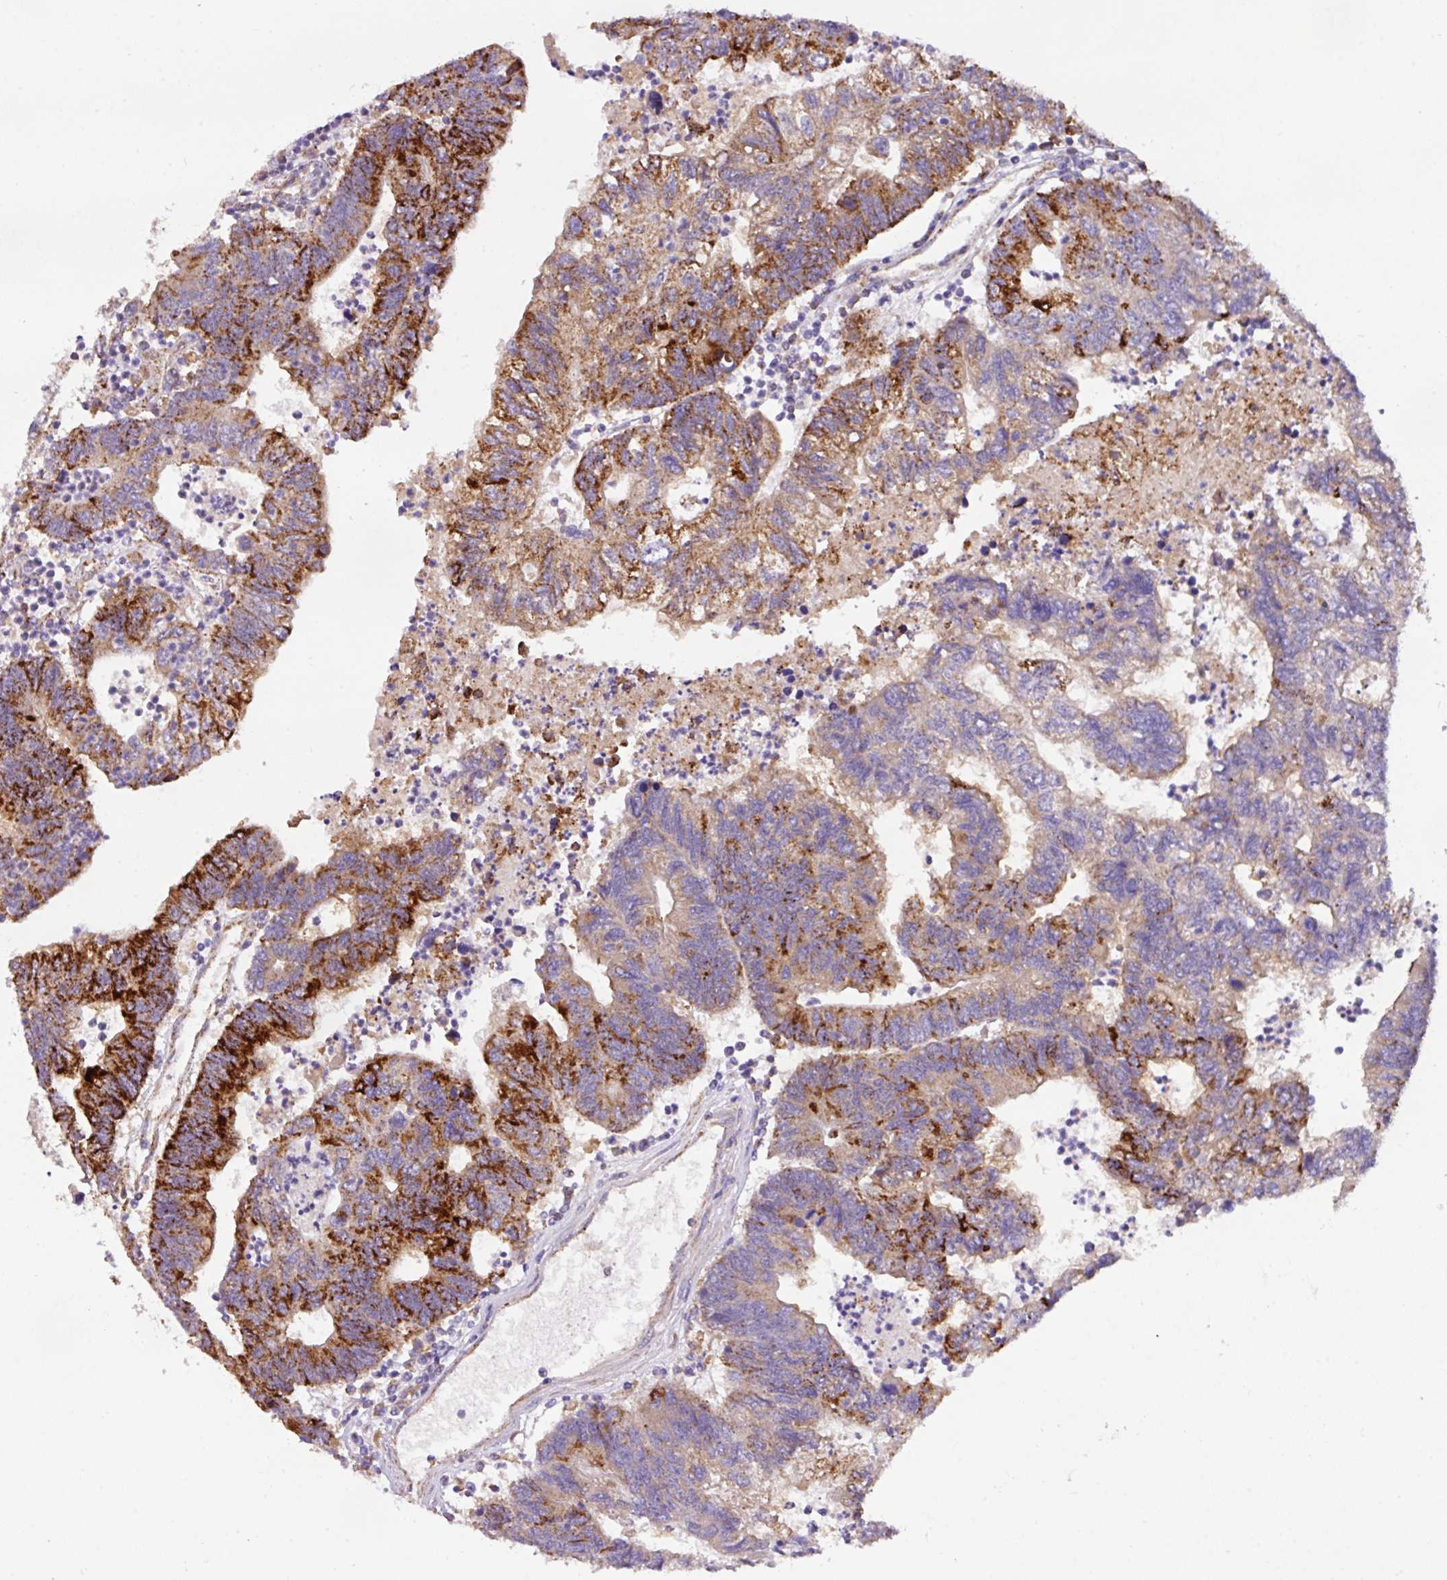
{"staining": {"intensity": "strong", "quantity": "25%-75%", "location": "cytoplasmic/membranous"}, "tissue": "colorectal cancer", "cell_type": "Tumor cells", "image_type": "cancer", "snomed": [{"axis": "morphology", "description": "Adenocarcinoma, NOS"}, {"axis": "topography", "description": "Colon"}], "caption": "The immunohistochemical stain shows strong cytoplasmic/membranous positivity in tumor cells of adenocarcinoma (colorectal) tissue. The staining was performed using DAB (3,3'-diaminobenzidine) to visualize the protein expression in brown, while the nuclei were stained in blue with hematoxylin (Magnification: 20x).", "gene": "ANXA2R", "patient": {"sex": "female", "age": 48}}